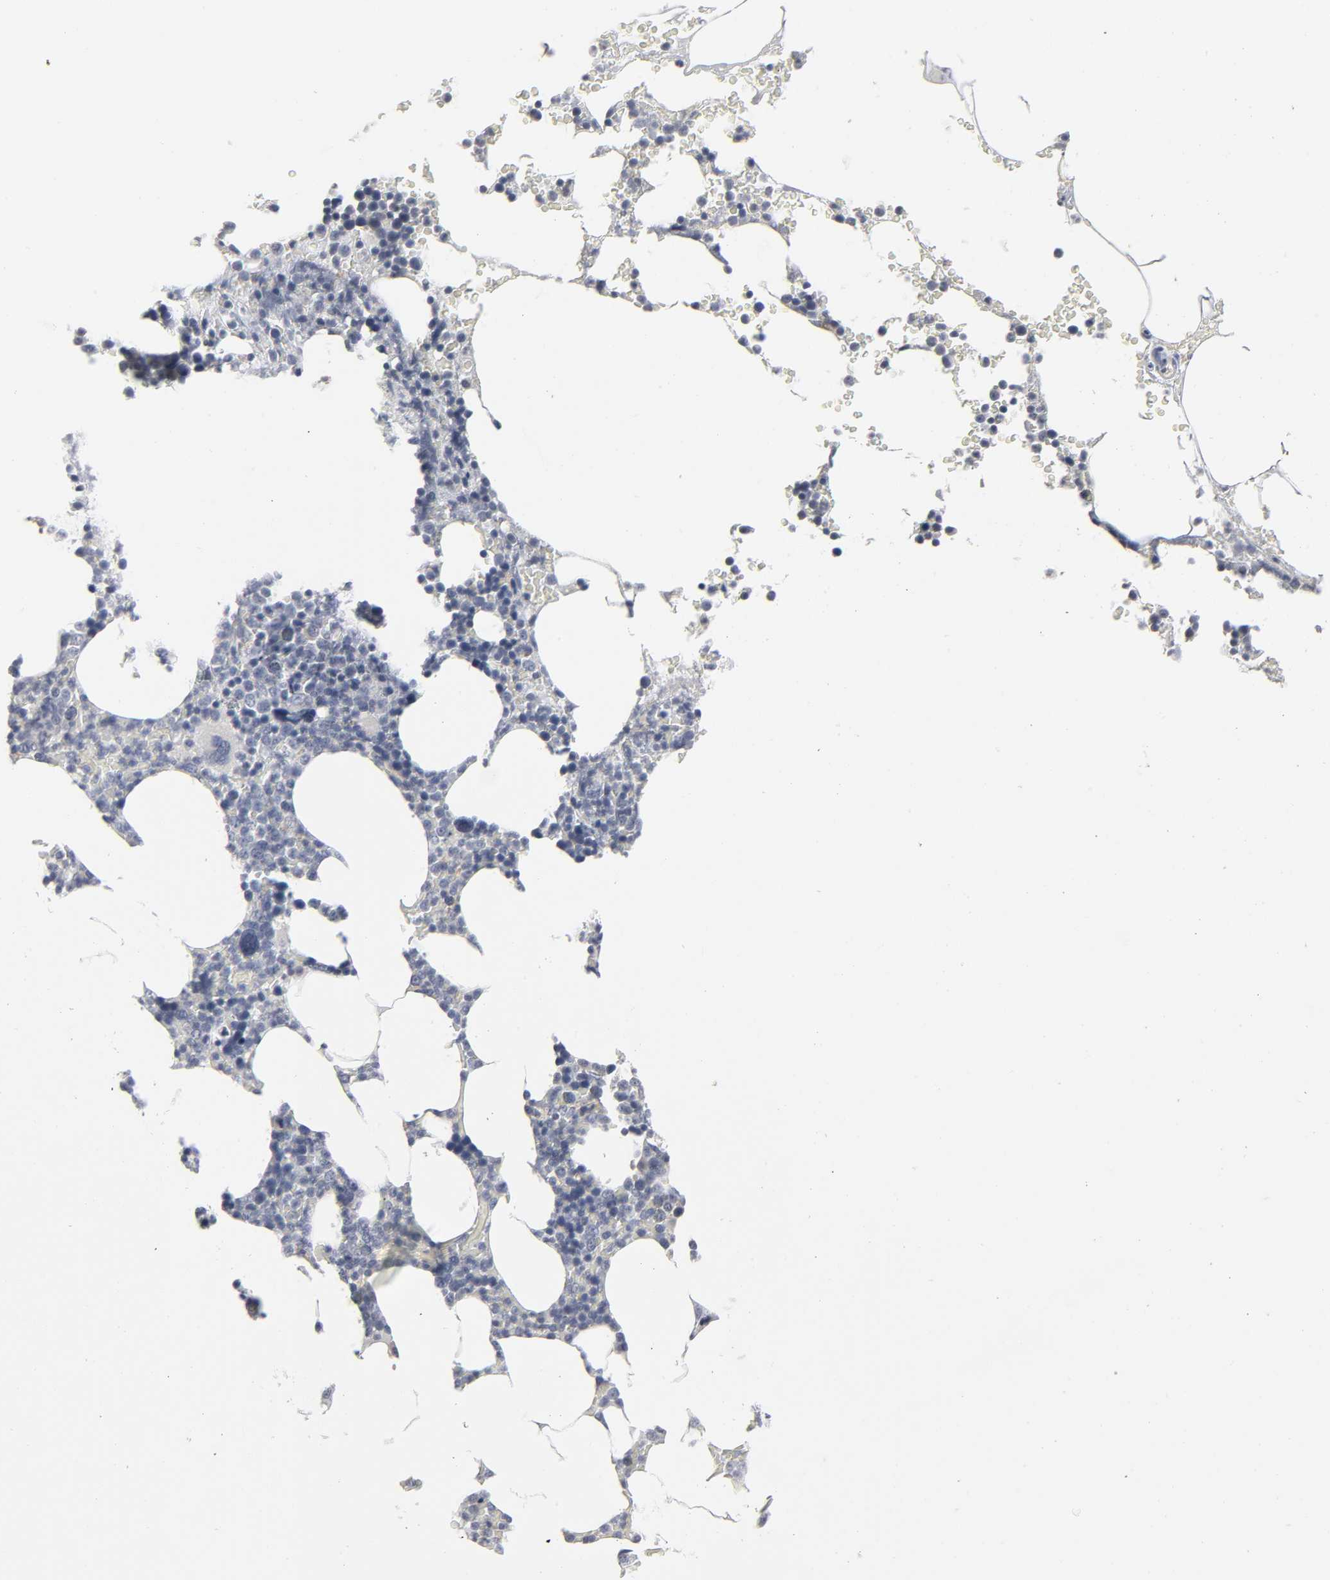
{"staining": {"intensity": "negative", "quantity": "none", "location": "none"}, "tissue": "bone marrow", "cell_type": "Hematopoietic cells", "image_type": "normal", "snomed": [{"axis": "morphology", "description": "Normal tissue, NOS"}, {"axis": "topography", "description": "Bone marrow"}], "caption": "Immunohistochemical staining of benign bone marrow shows no significant expression in hematopoietic cells. Brightfield microscopy of immunohistochemistry stained with DAB (brown) and hematoxylin (blue), captured at high magnification.", "gene": "TCAP", "patient": {"sex": "female", "age": 66}}